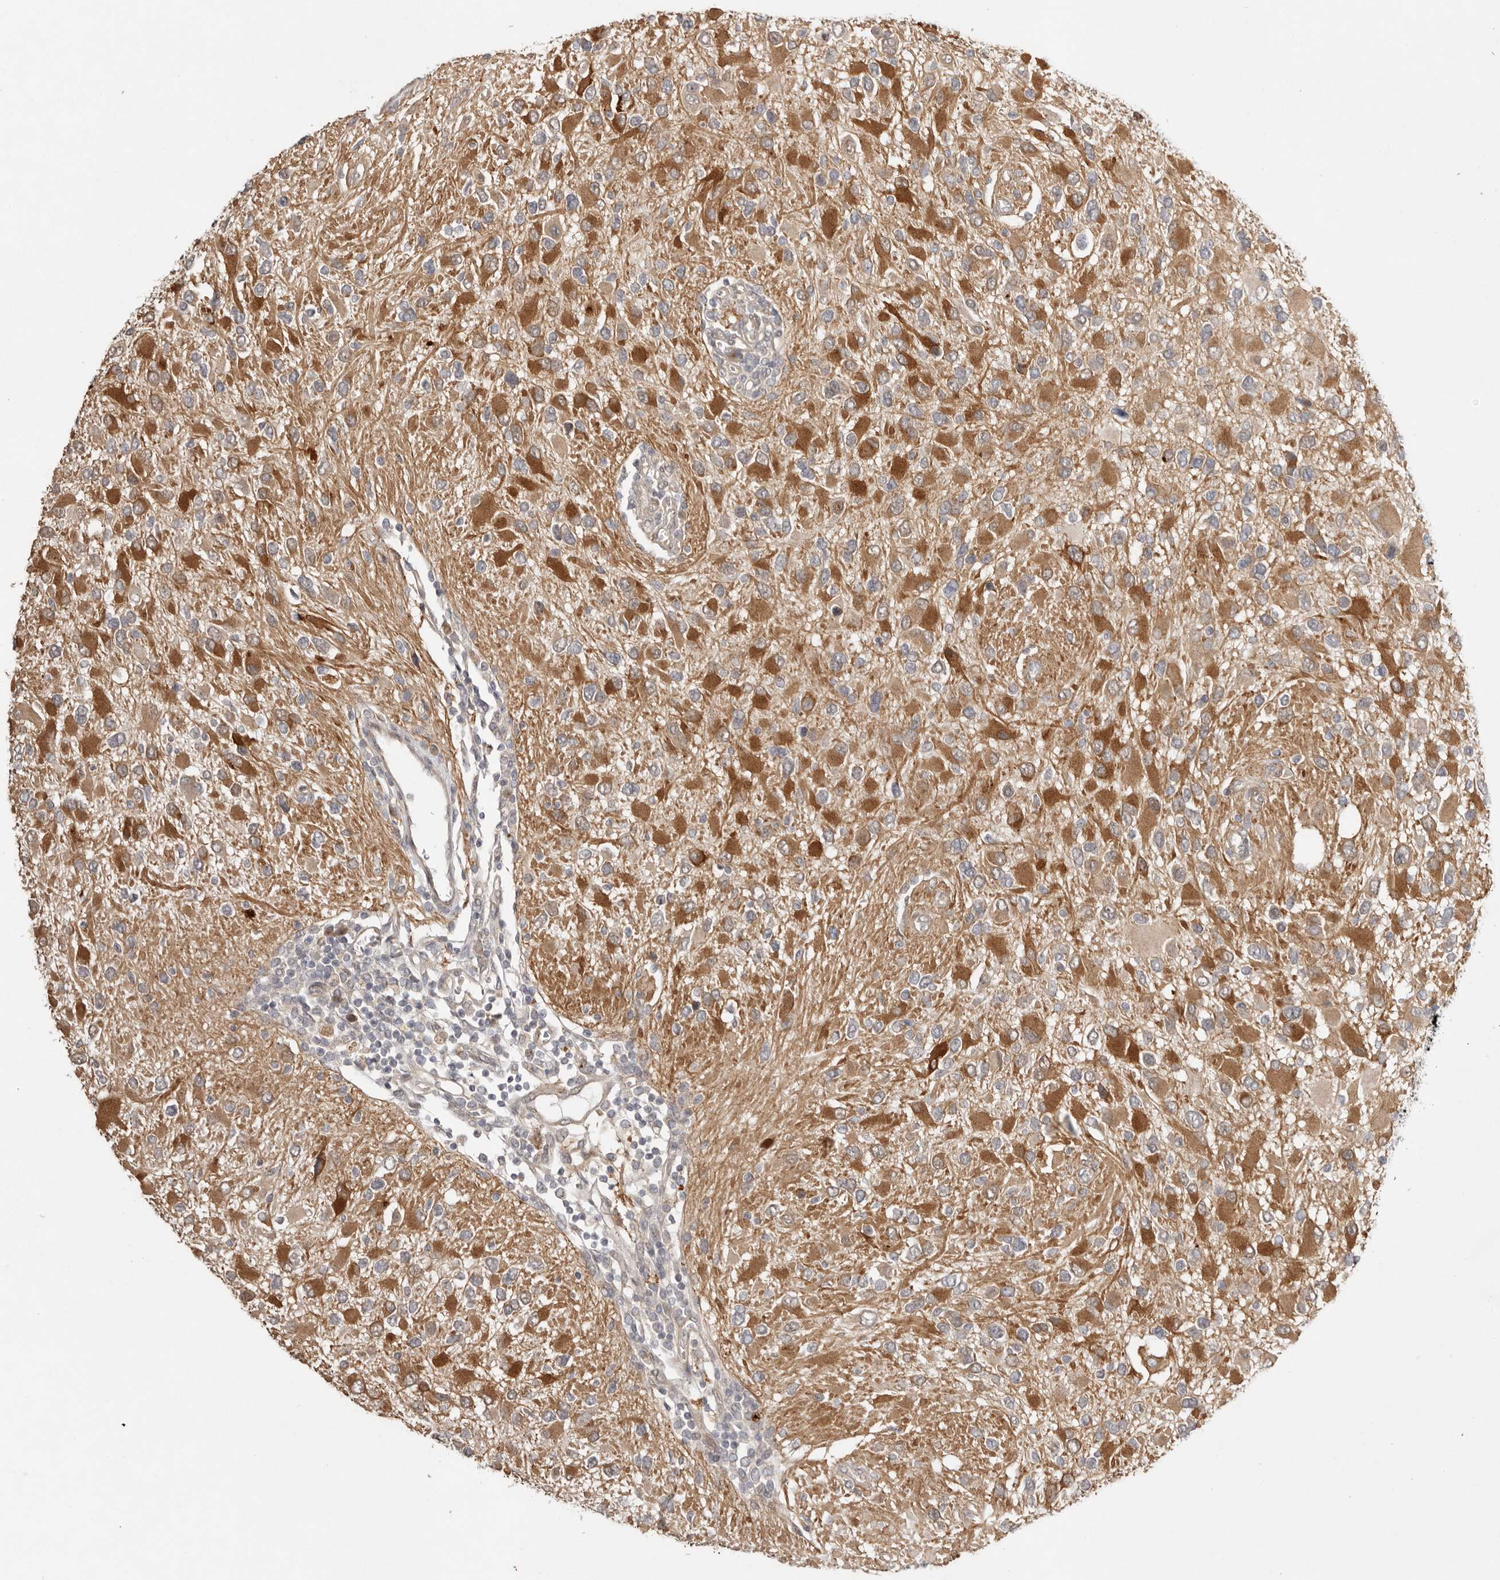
{"staining": {"intensity": "moderate", "quantity": ">75%", "location": "cytoplasmic/membranous"}, "tissue": "glioma", "cell_type": "Tumor cells", "image_type": "cancer", "snomed": [{"axis": "morphology", "description": "Glioma, malignant, High grade"}, {"axis": "topography", "description": "Brain"}], "caption": "A histopathology image showing moderate cytoplasmic/membranous expression in about >75% of tumor cells in malignant high-grade glioma, as visualized by brown immunohistochemical staining.", "gene": "NSUN4", "patient": {"sex": "male", "age": 53}}